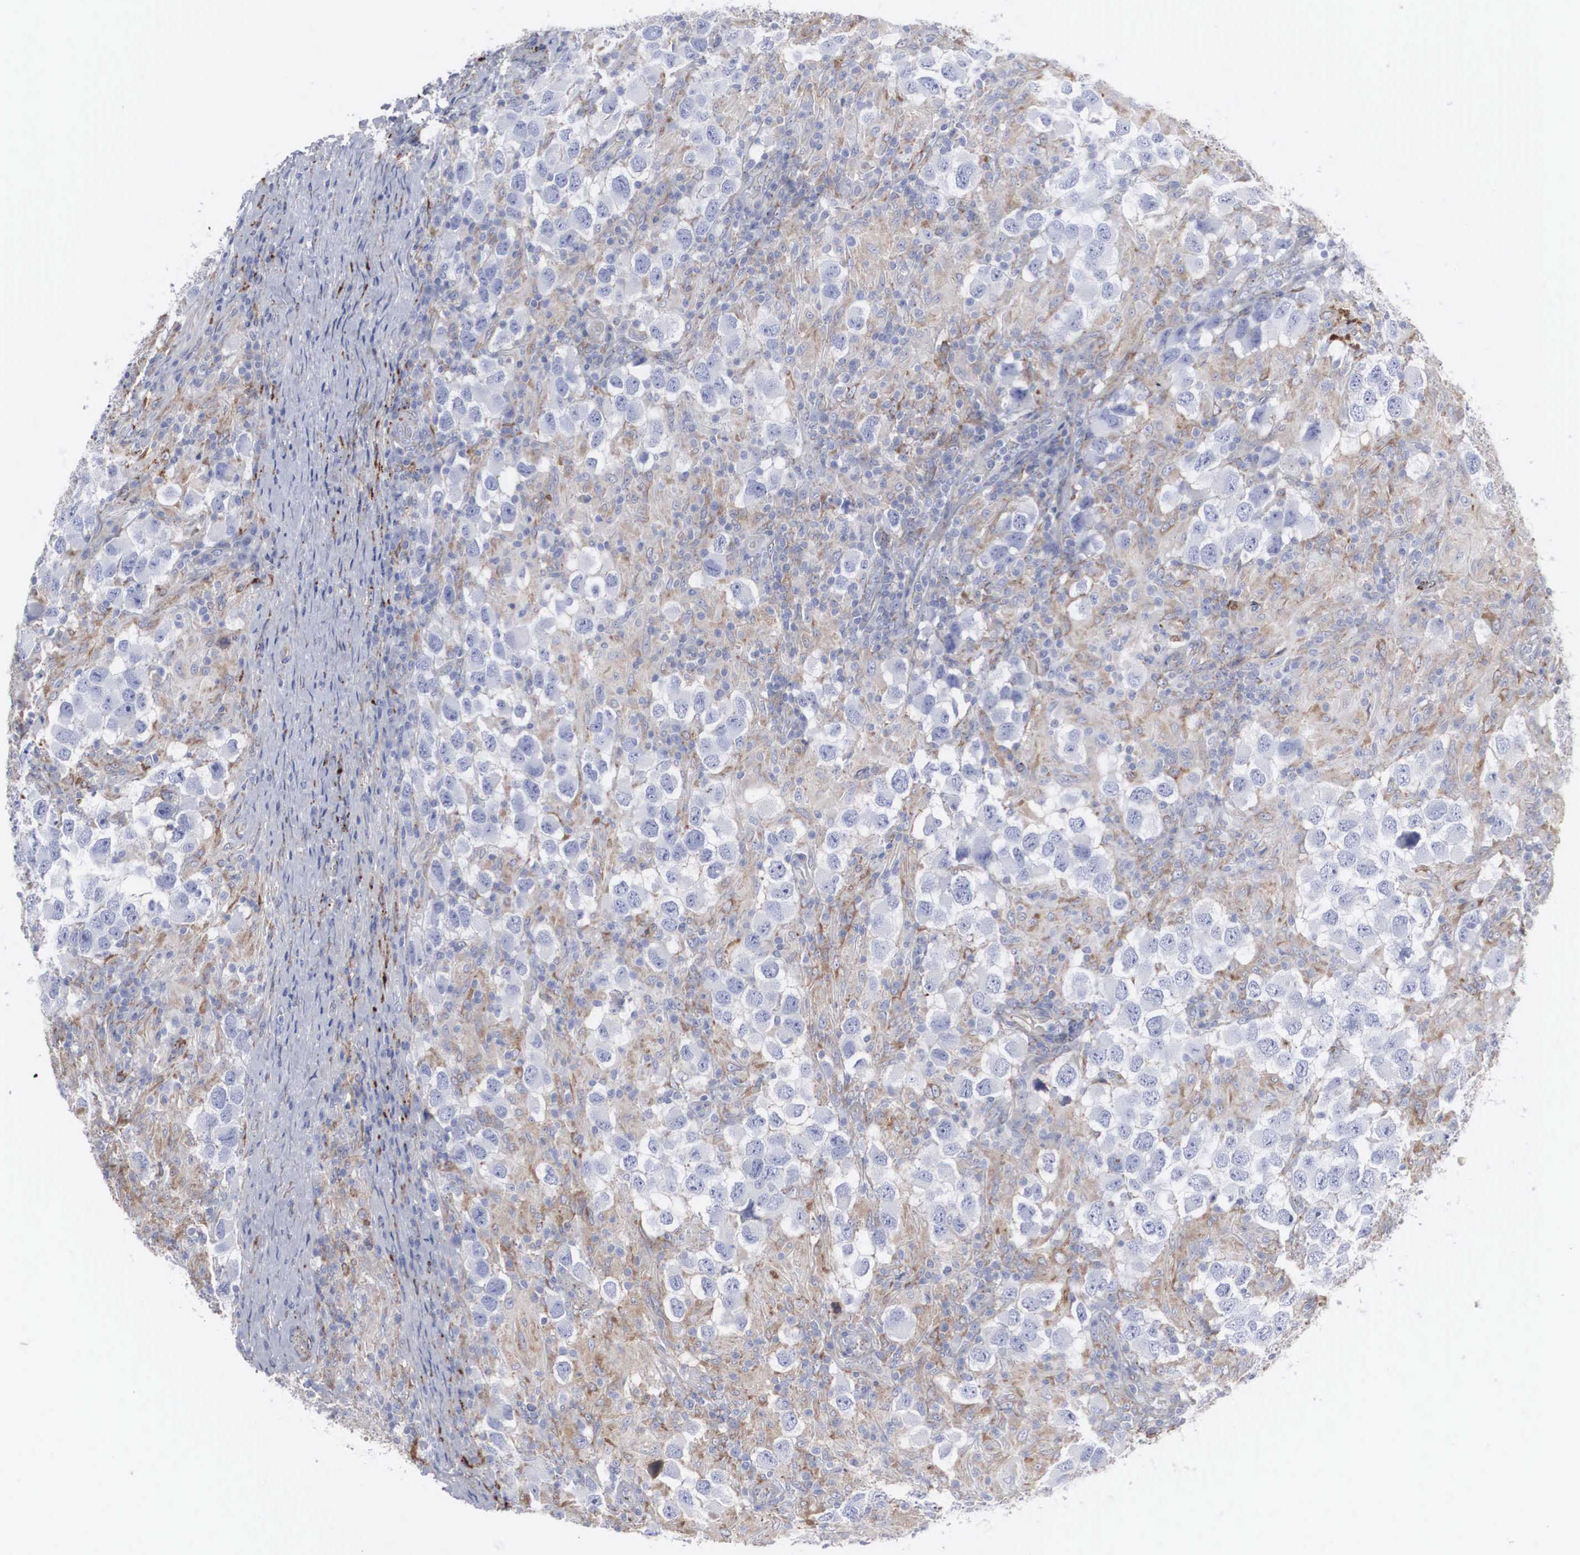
{"staining": {"intensity": "weak", "quantity": "<25%", "location": "cytoplasmic/membranous"}, "tissue": "testis cancer", "cell_type": "Tumor cells", "image_type": "cancer", "snomed": [{"axis": "morphology", "description": "Carcinoma, Embryonal, NOS"}, {"axis": "topography", "description": "Testis"}], "caption": "High magnification brightfield microscopy of testis cancer stained with DAB (brown) and counterstained with hematoxylin (blue): tumor cells show no significant positivity. The staining was performed using DAB (3,3'-diaminobenzidine) to visualize the protein expression in brown, while the nuclei were stained in blue with hematoxylin (Magnification: 20x).", "gene": "LGALS3BP", "patient": {"sex": "male", "age": 21}}